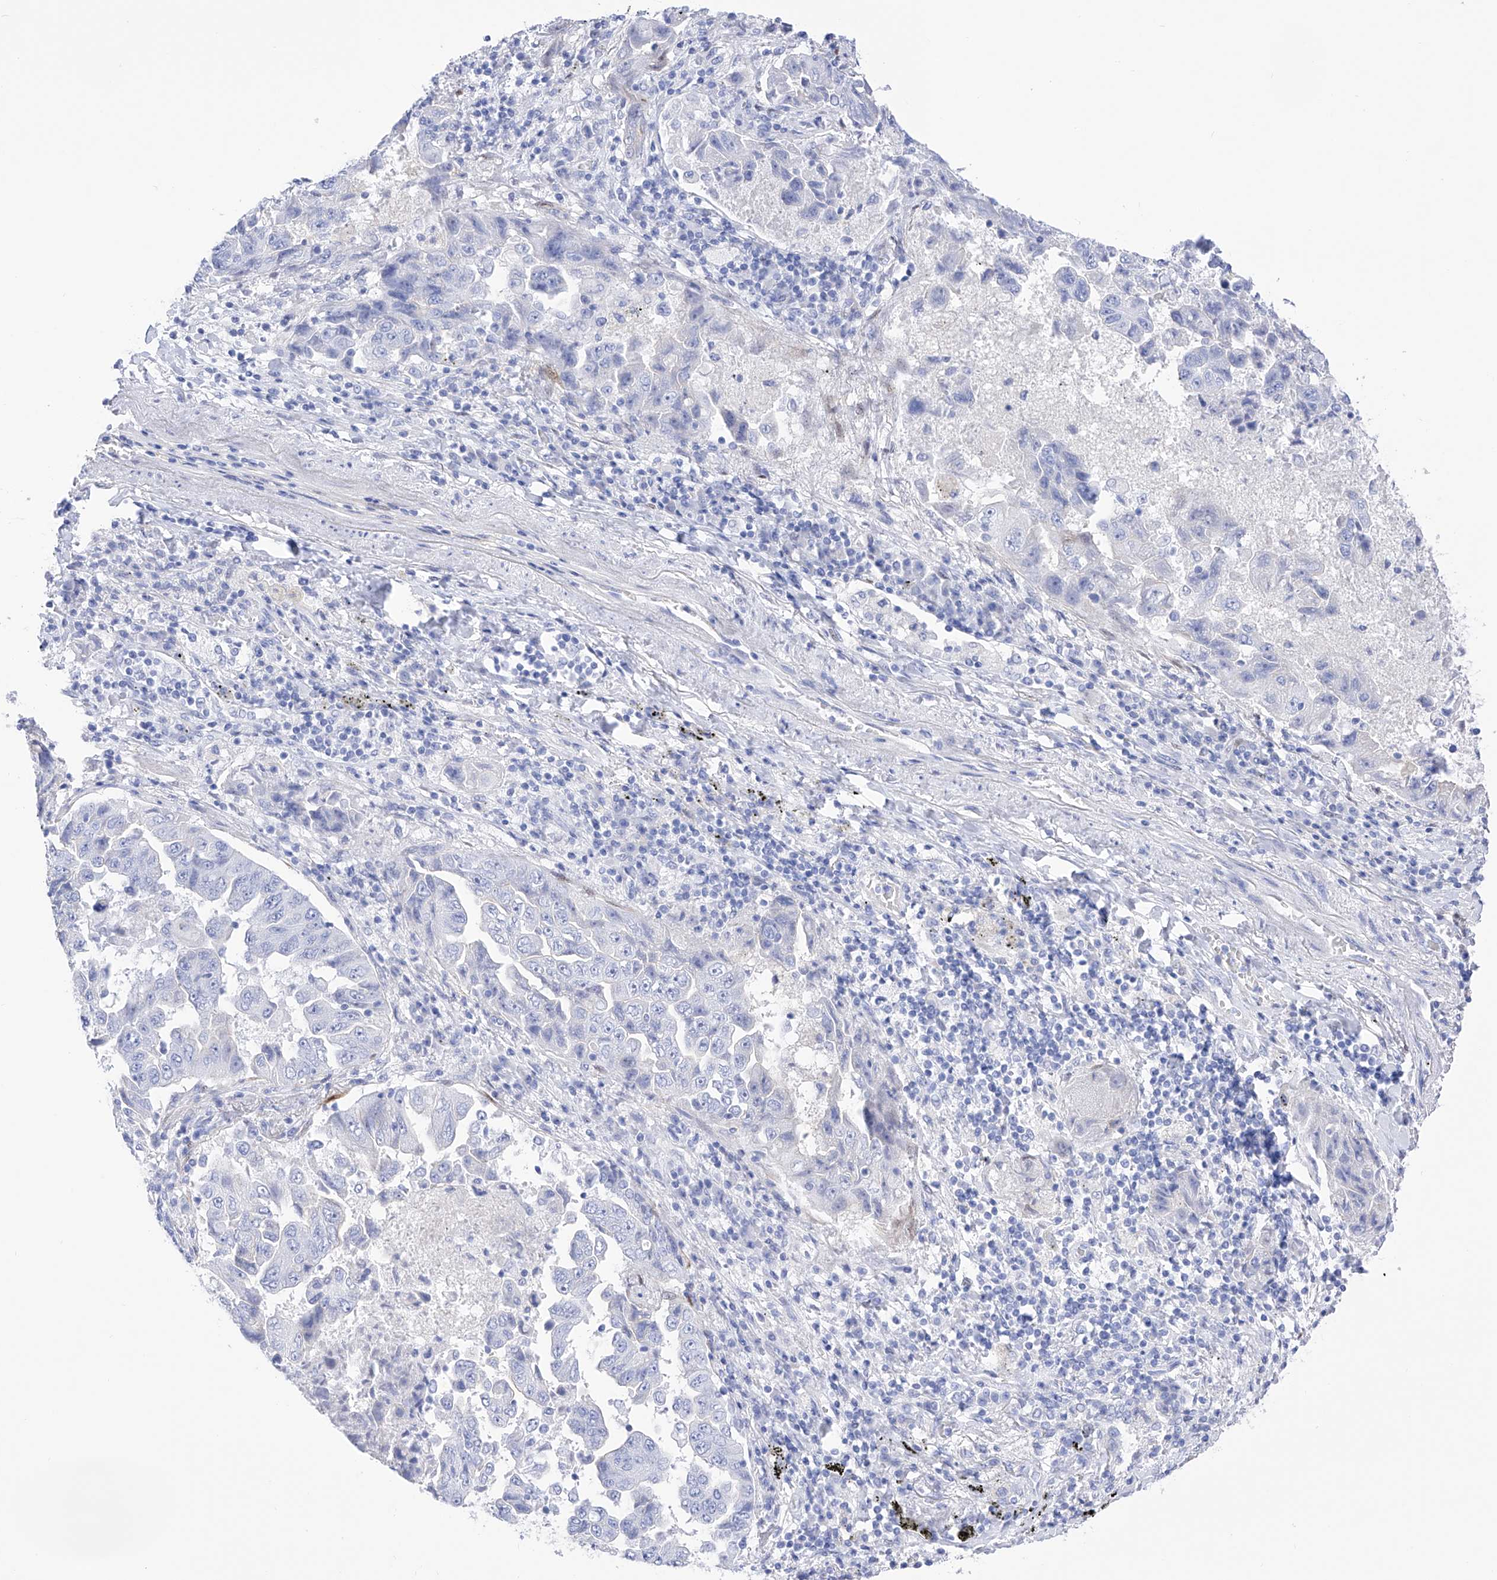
{"staining": {"intensity": "negative", "quantity": "none", "location": "none"}, "tissue": "lung cancer", "cell_type": "Tumor cells", "image_type": "cancer", "snomed": [{"axis": "morphology", "description": "Adenocarcinoma, NOS"}, {"axis": "topography", "description": "Lung"}], "caption": "Lung adenocarcinoma stained for a protein using immunohistochemistry (IHC) displays no positivity tumor cells.", "gene": "TRPC7", "patient": {"sex": "female", "age": 51}}